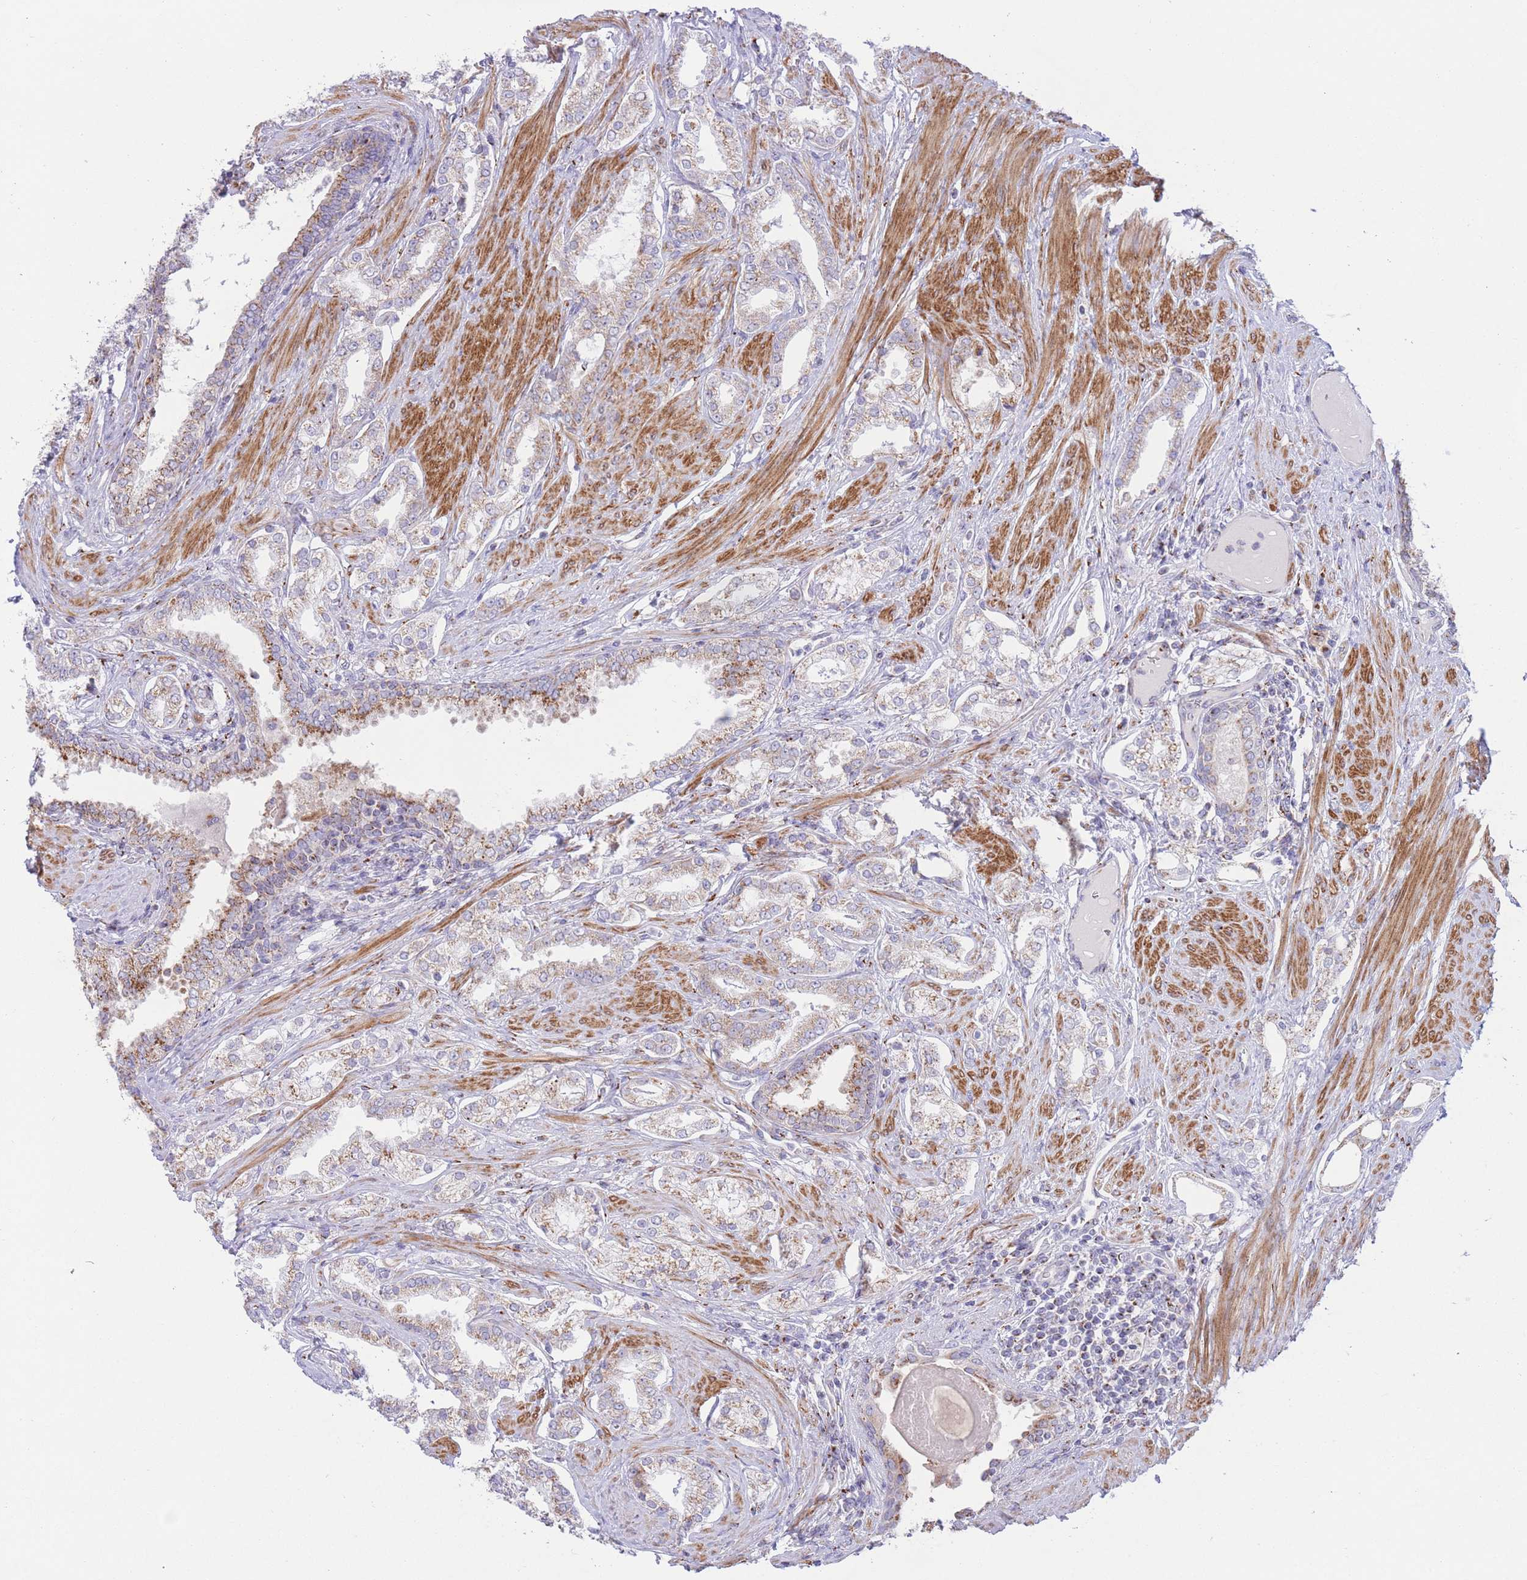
{"staining": {"intensity": "moderate", "quantity": "<25%", "location": "cytoplasmic/membranous"}, "tissue": "prostate cancer", "cell_type": "Tumor cells", "image_type": "cancer", "snomed": [{"axis": "morphology", "description": "Adenocarcinoma, High grade"}, {"axis": "topography", "description": "Prostate"}], "caption": "This photomicrograph demonstrates IHC staining of prostate cancer, with low moderate cytoplasmic/membranous positivity in about <25% of tumor cells.", "gene": "MPND", "patient": {"sex": "male", "age": 71}}